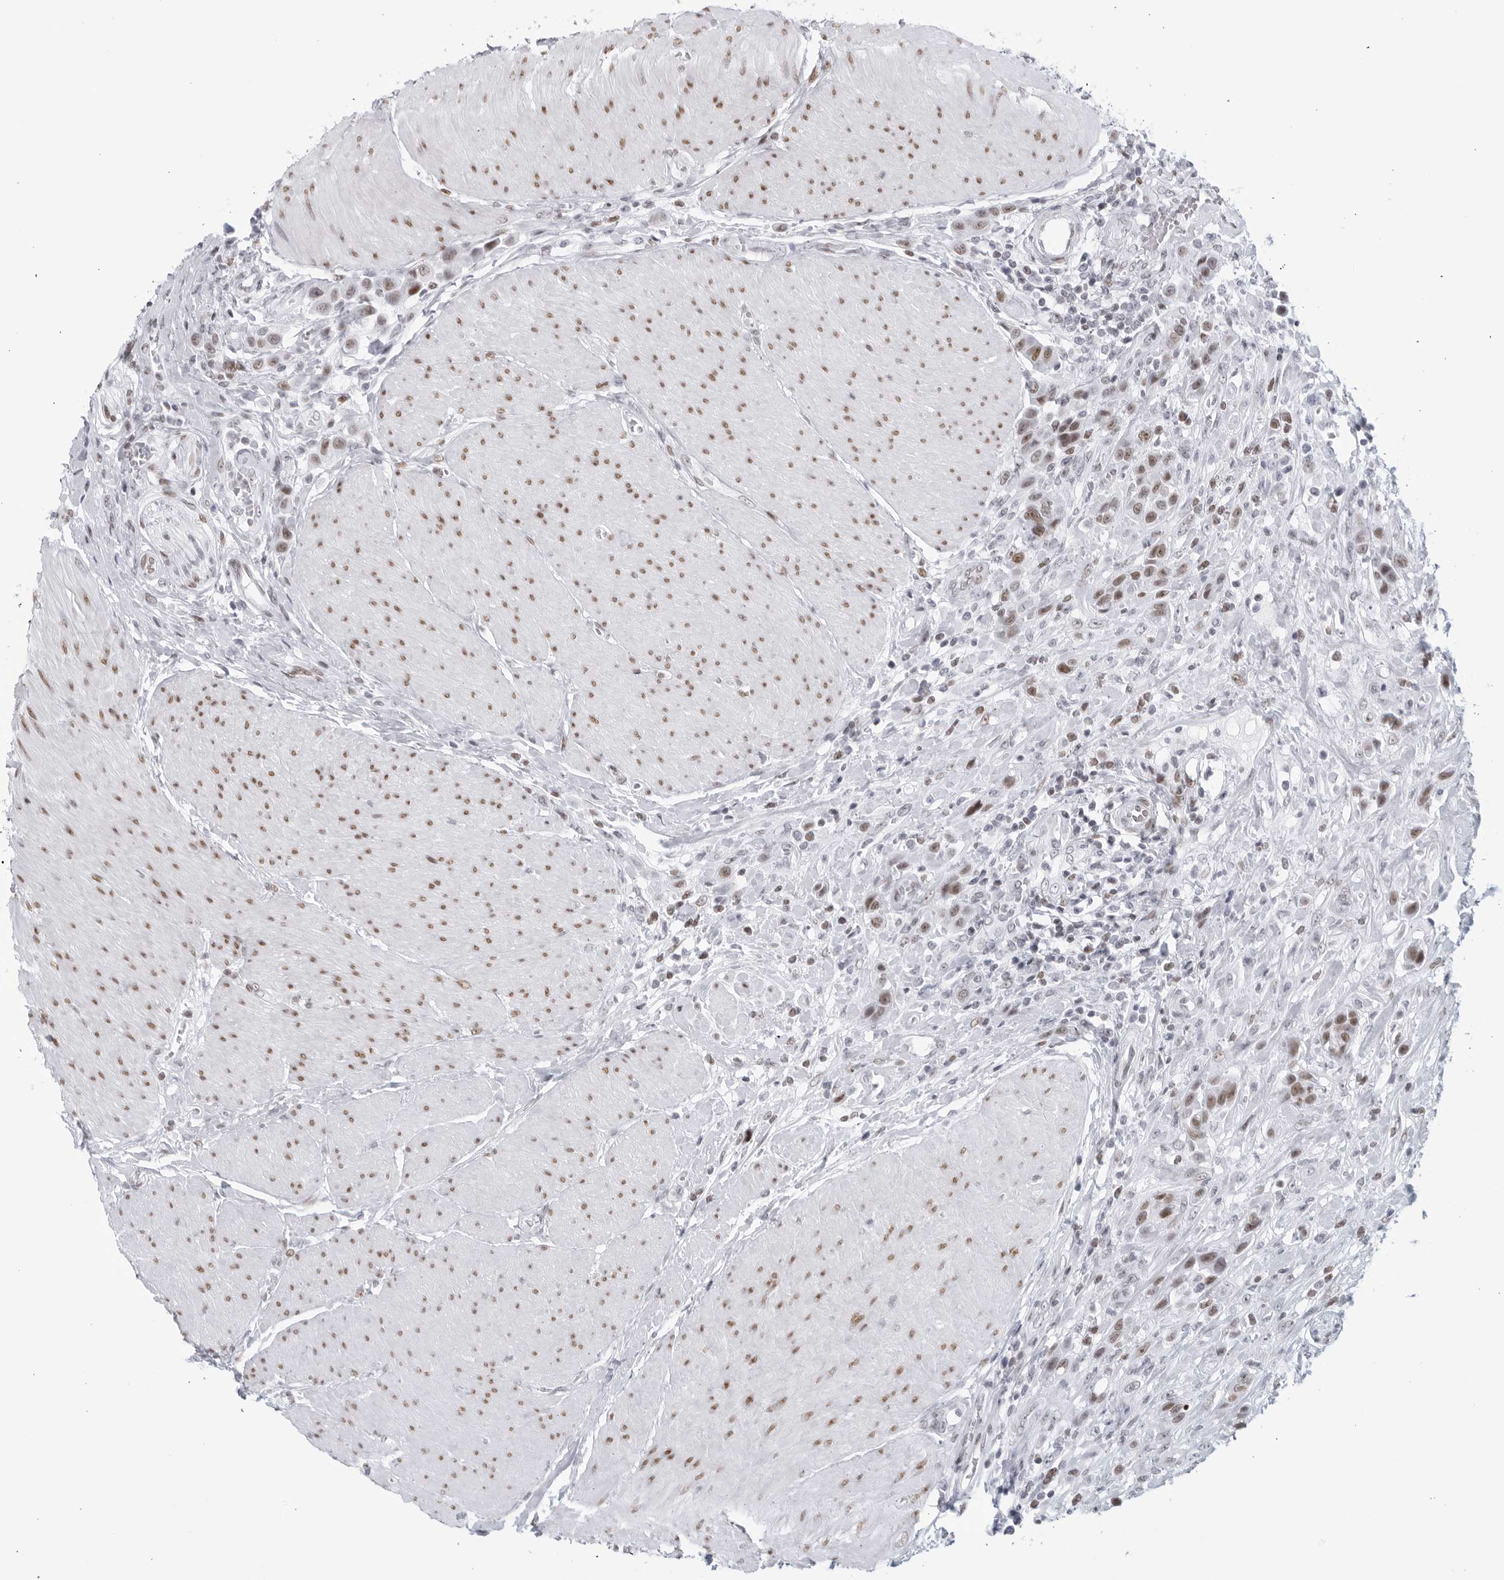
{"staining": {"intensity": "moderate", "quantity": "25%-75%", "location": "nuclear"}, "tissue": "urothelial cancer", "cell_type": "Tumor cells", "image_type": "cancer", "snomed": [{"axis": "morphology", "description": "Urothelial carcinoma, High grade"}, {"axis": "topography", "description": "Urinary bladder"}], "caption": "Moderate nuclear protein staining is seen in approximately 25%-75% of tumor cells in high-grade urothelial carcinoma. The protein is shown in brown color, while the nuclei are stained blue.", "gene": "HP1BP3", "patient": {"sex": "male", "age": 50}}